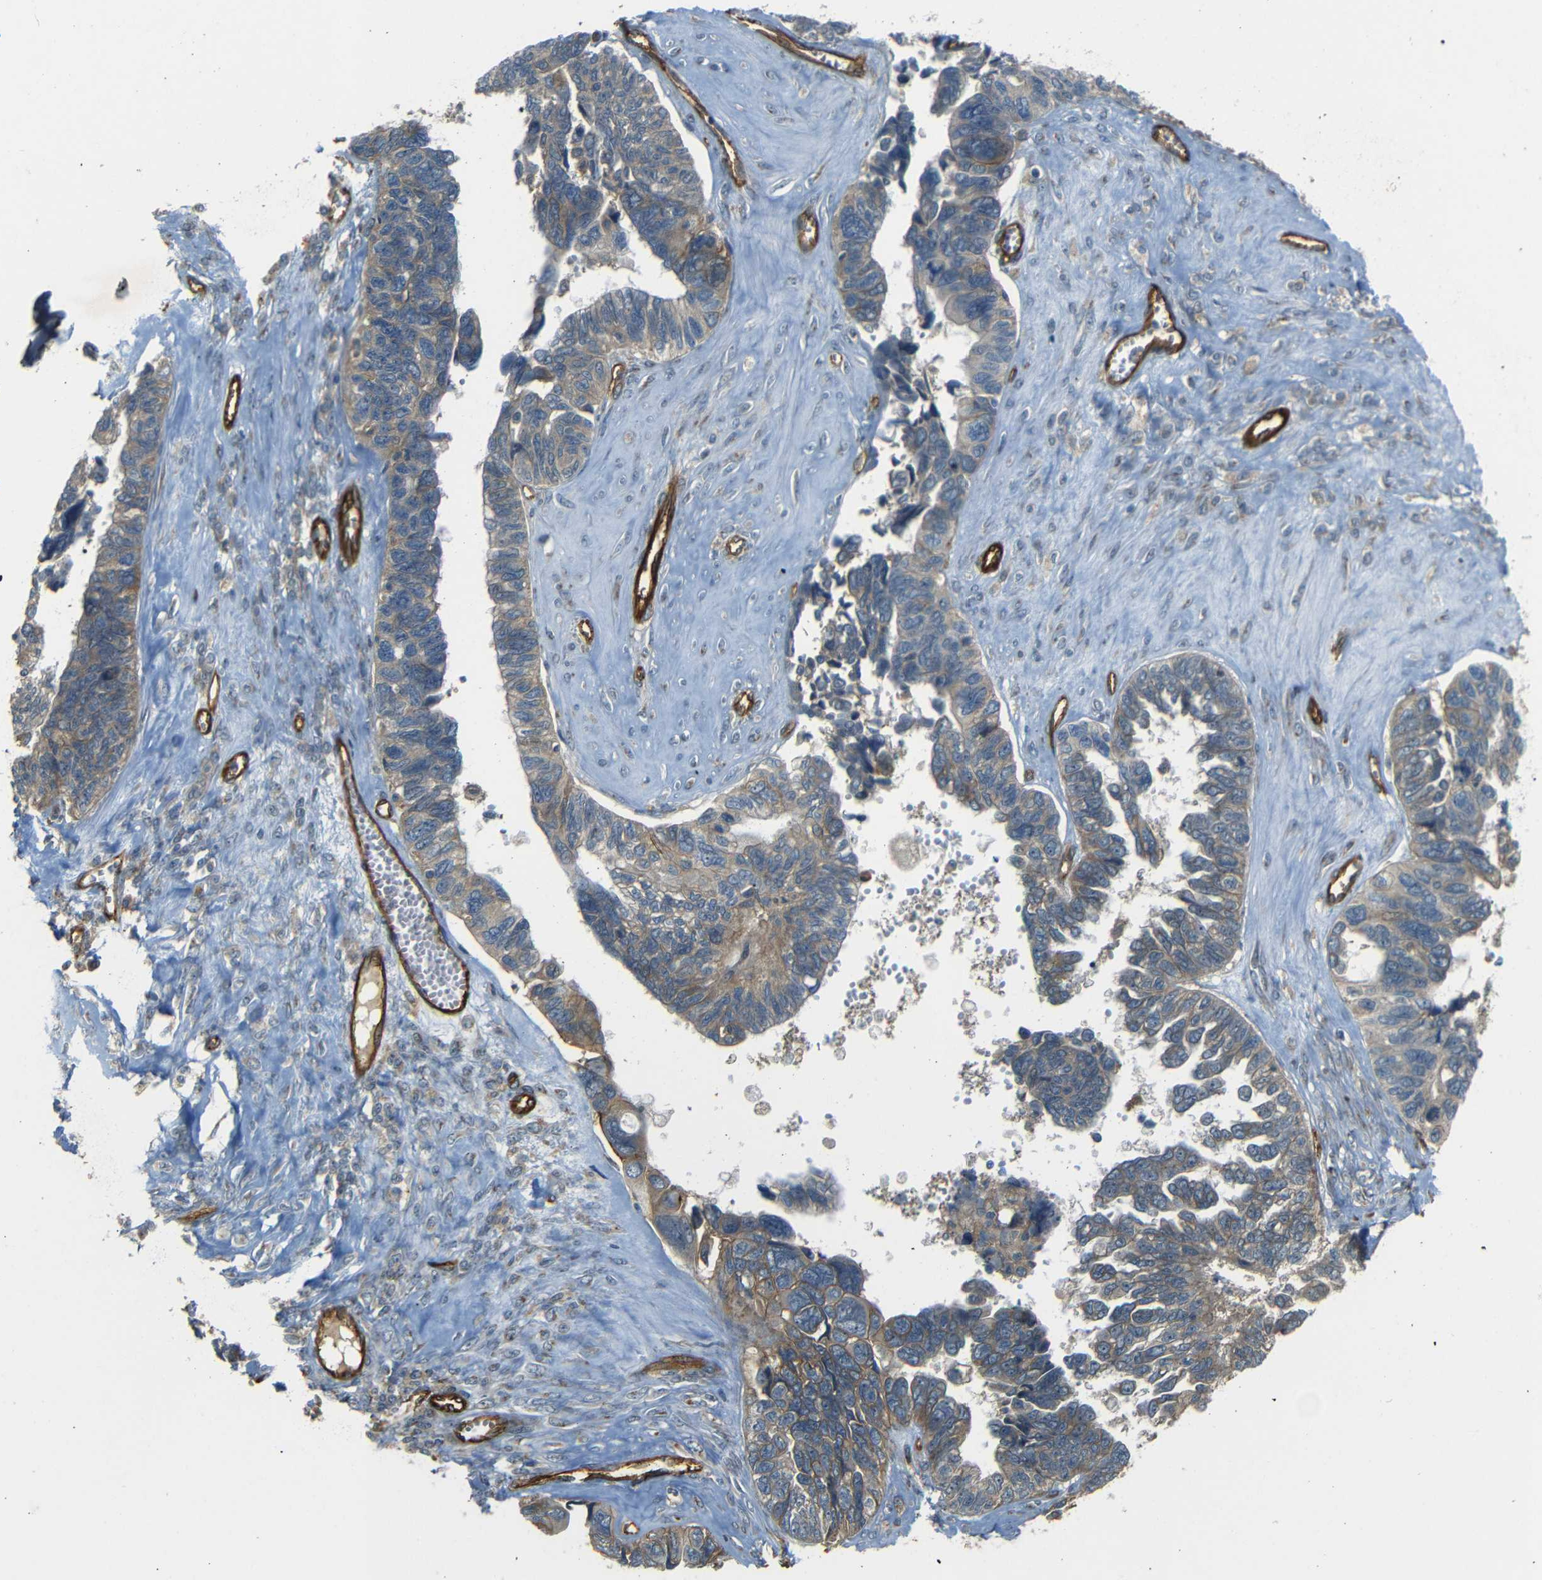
{"staining": {"intensity": "weak", "quantity": ">75%", "location": "cytoplasmic/membranous"}, "tissue": "ovarian cancer", "cell_type": "Tumor cells", "image_type": "cancer", "snomed": [{"axis": "morphology", "description": "Cystadenocarcinoma, serous, NOS"}, {"axis": "topography", "description": "Ovary"}], "caption": "This photomicrograph demonstrates immunohistochemistry staining of human ovarian cancer (serous cystadenocarcinoma), with low weak cytoplasmic/membranous staining in approximately >75% of tumor cells.", "gene": "RELL1", "patient": {"sex": "female", "age": 79}}